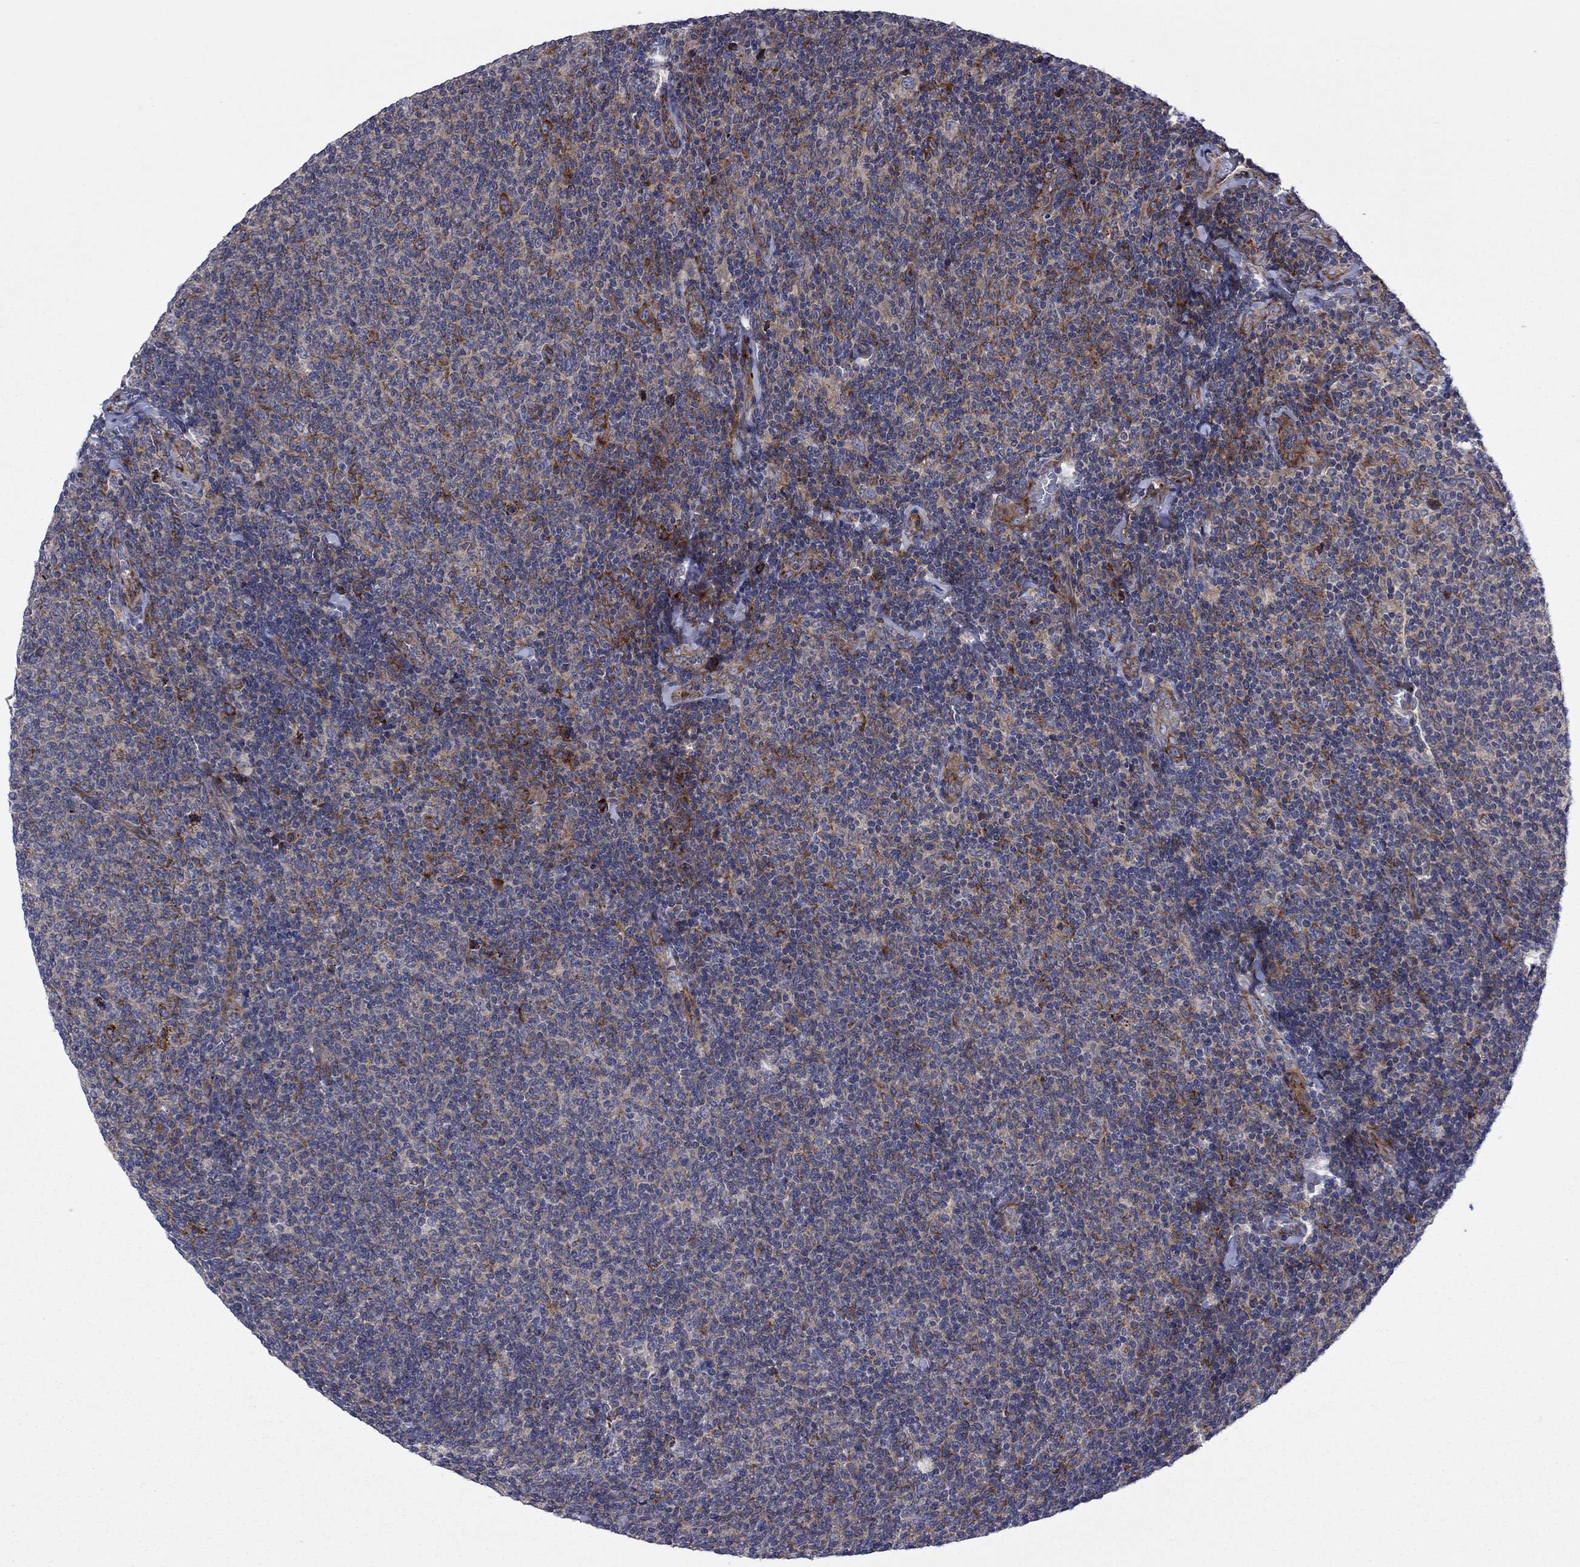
{"staining": {"intensity": "moderate", "quantity": "<25%", "location": "cytoplasmic/membranous"}, "tissue": "lymphoma", "cell_type": "Tumor cells", "image_type": "cancer", "snomed": [{"axis": "morphology", "description": "Malignant lymphoma, non-Hodgkin's type, Low grade"}, {"axis": "topography", "description": "Lymph node"}], "caption": "A brown stain highlights moderate cytoplasmic/membranous positivity of a protein in human lymphoma tumor cells.", "gene": "GPR155", "patient": {"sex": "male", "age": 52}}